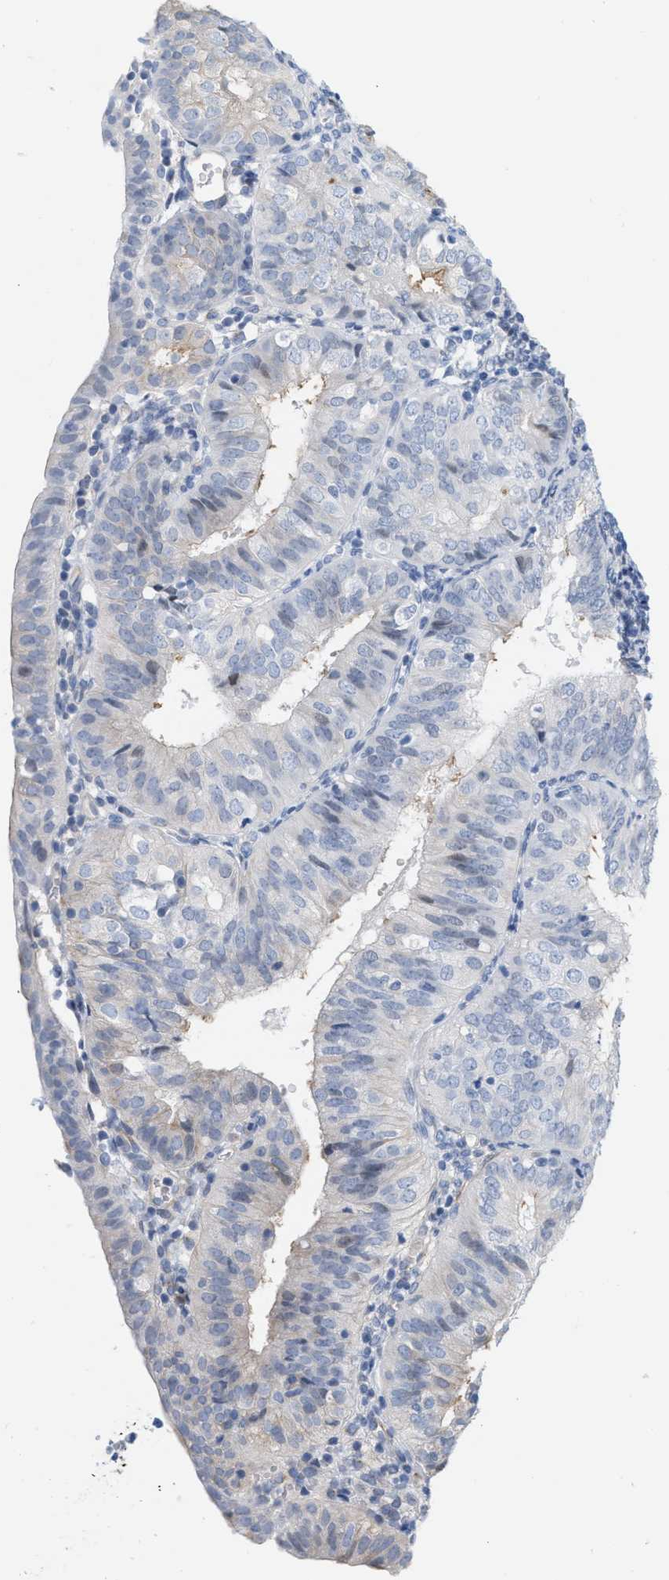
{"staining": {"intensity": "negative", "quantity": "none", "location": "none"}, "tissue": "endometrial cancer", "cell_type": "Tumor cells", "image_type": "cancer", "snomed": [{"axis": "morphology", "description": "Adenocarcinoma, NOS"}, {"axis": "topography", "description": "Endometrium"}], "caption": "There is no significant expression in tumor cells of endometrial cancer (adenocarcinoma).", "gene": "TAGLN", "patient": {"sex": "female", "age": 58}}